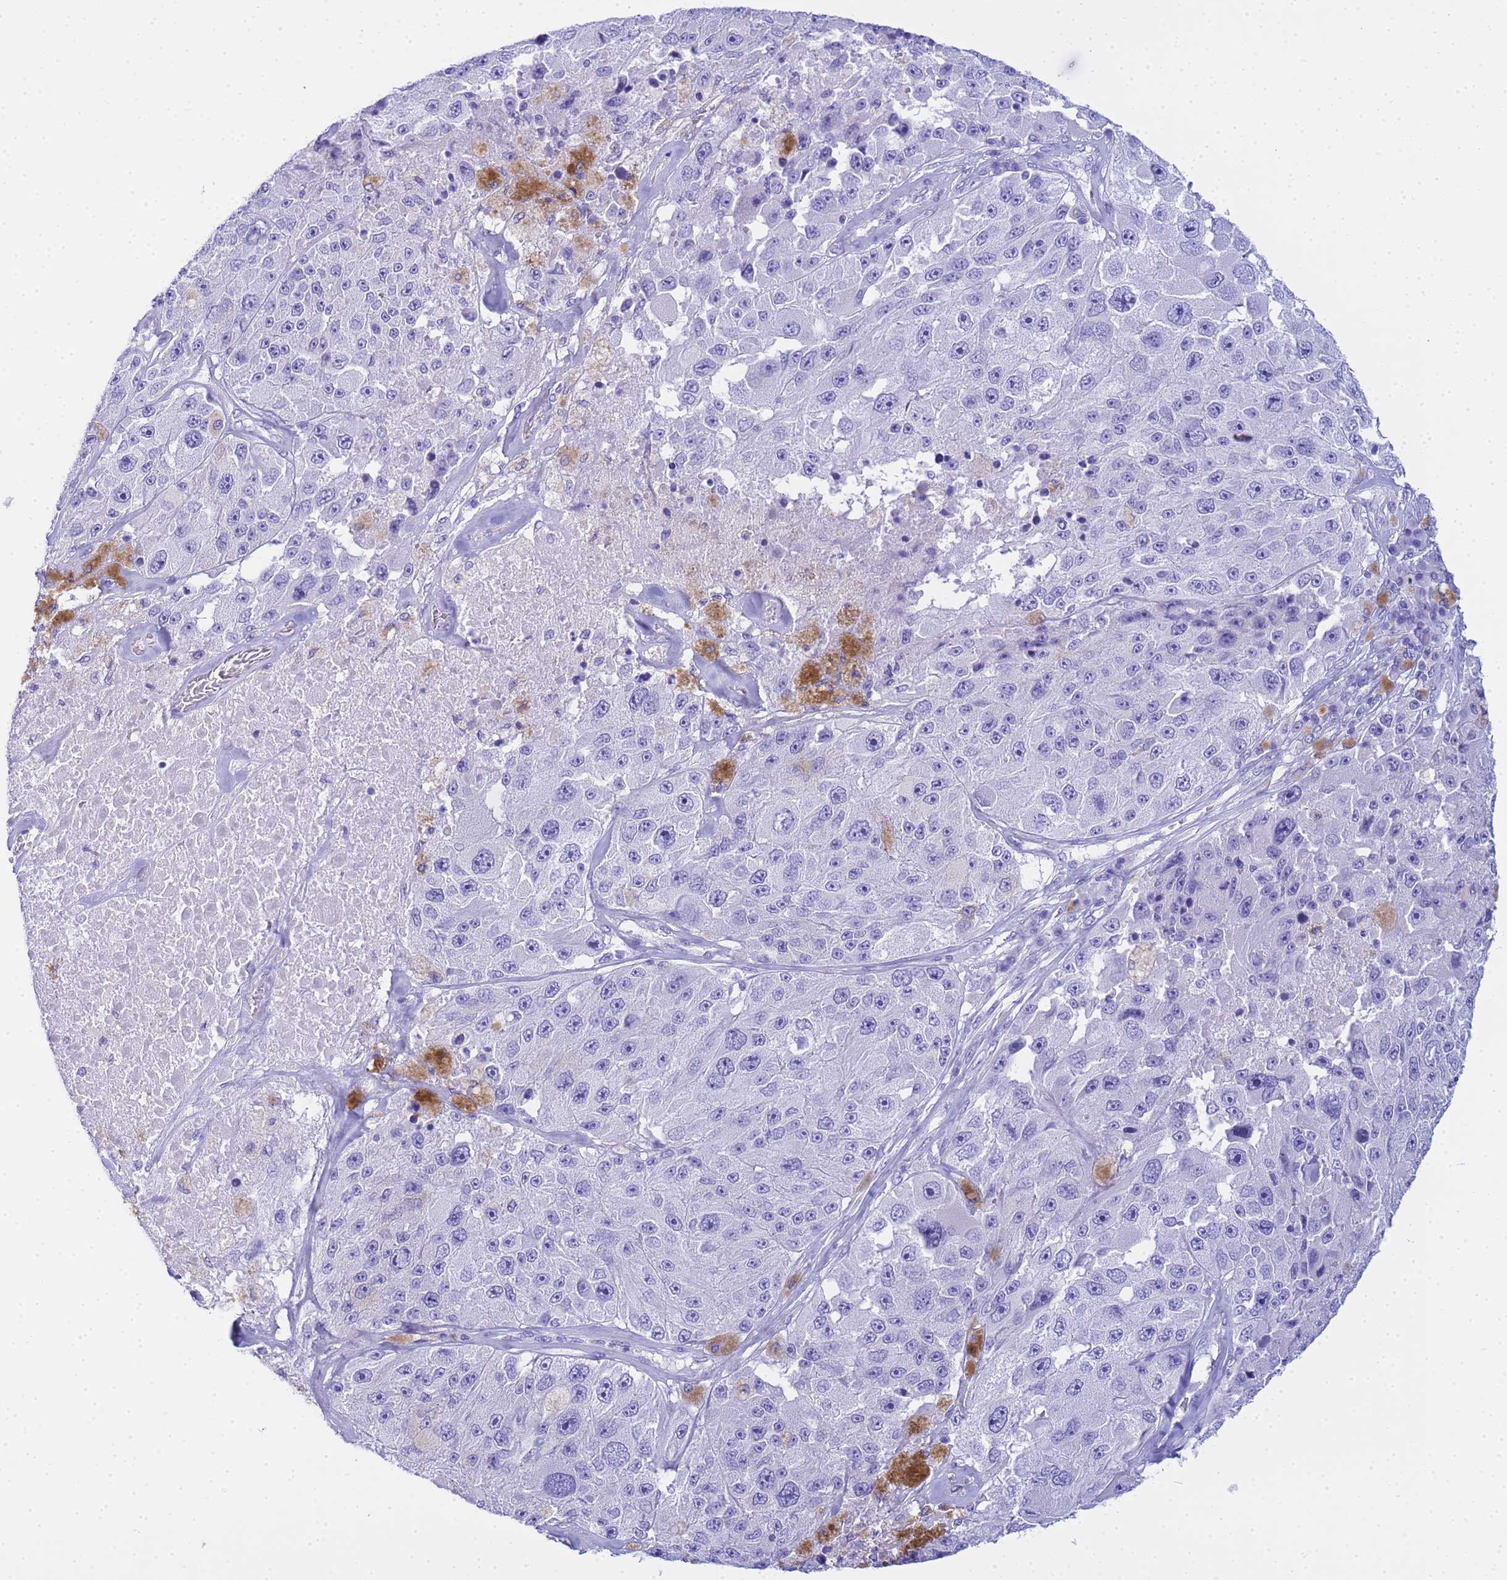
{"staining": {"intensity": "negative", "quantity": "none", "location": "none"}, "tissue": "melanoma", "cell_type": "Tumor cells", "image_type": "cancer", "snomed": [{"axis": "morphology", "description": "Malignant melanoma, Metastatic site"}, {"axis": "topography", "description": "Lymph node"}], "caption": "High power microscopy micrograph of an immunohistochemistry (IHC) histopathology image of melanoma, revealing no significant staining in tumor cells.", "gene": "AQP12A", "patient": {"sex": "male", "age": 62}}